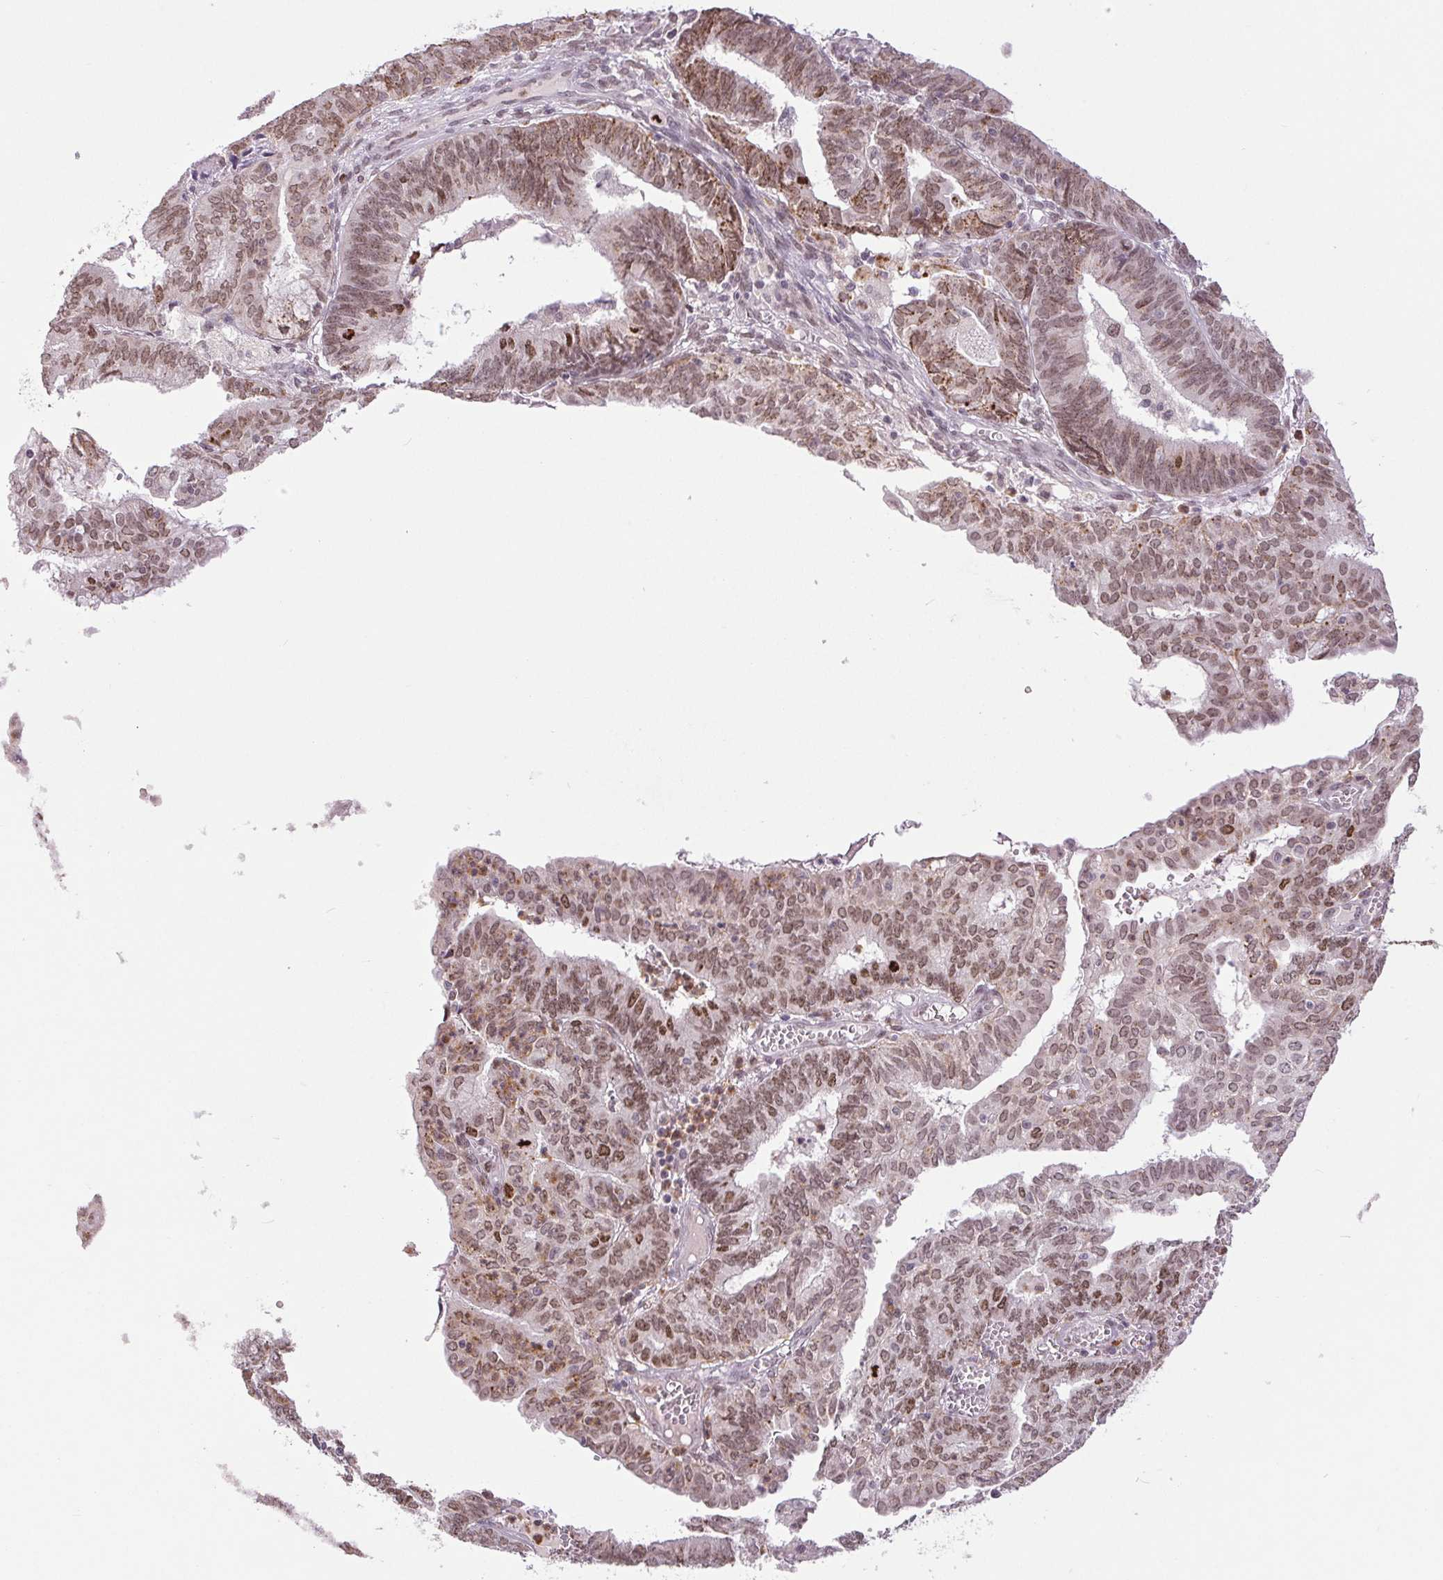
{"staining": {"intensity": "moderate", "quantity": "25%-75%", "location": "nuclear"}, "tissue": "endometrial cancer", "cell_type": "Tumor cells", "image_type": "cancer", "snomed": [{"axis": "morphology", "description": "Adenocarcinoma, NOS"}, {"axis": "topography", "description": "Endometrium"}], "caption": "This micrograph reveals adenocarcinoma (endometrial) stained with immunohistochemistry to label a protein in brown. The nuclear of tumor cells show moderate positivity for the protein. Nuclei are counter-stained blue.", "gene": "SMIM6", "patient": {"sex": "female", "age": 61}}